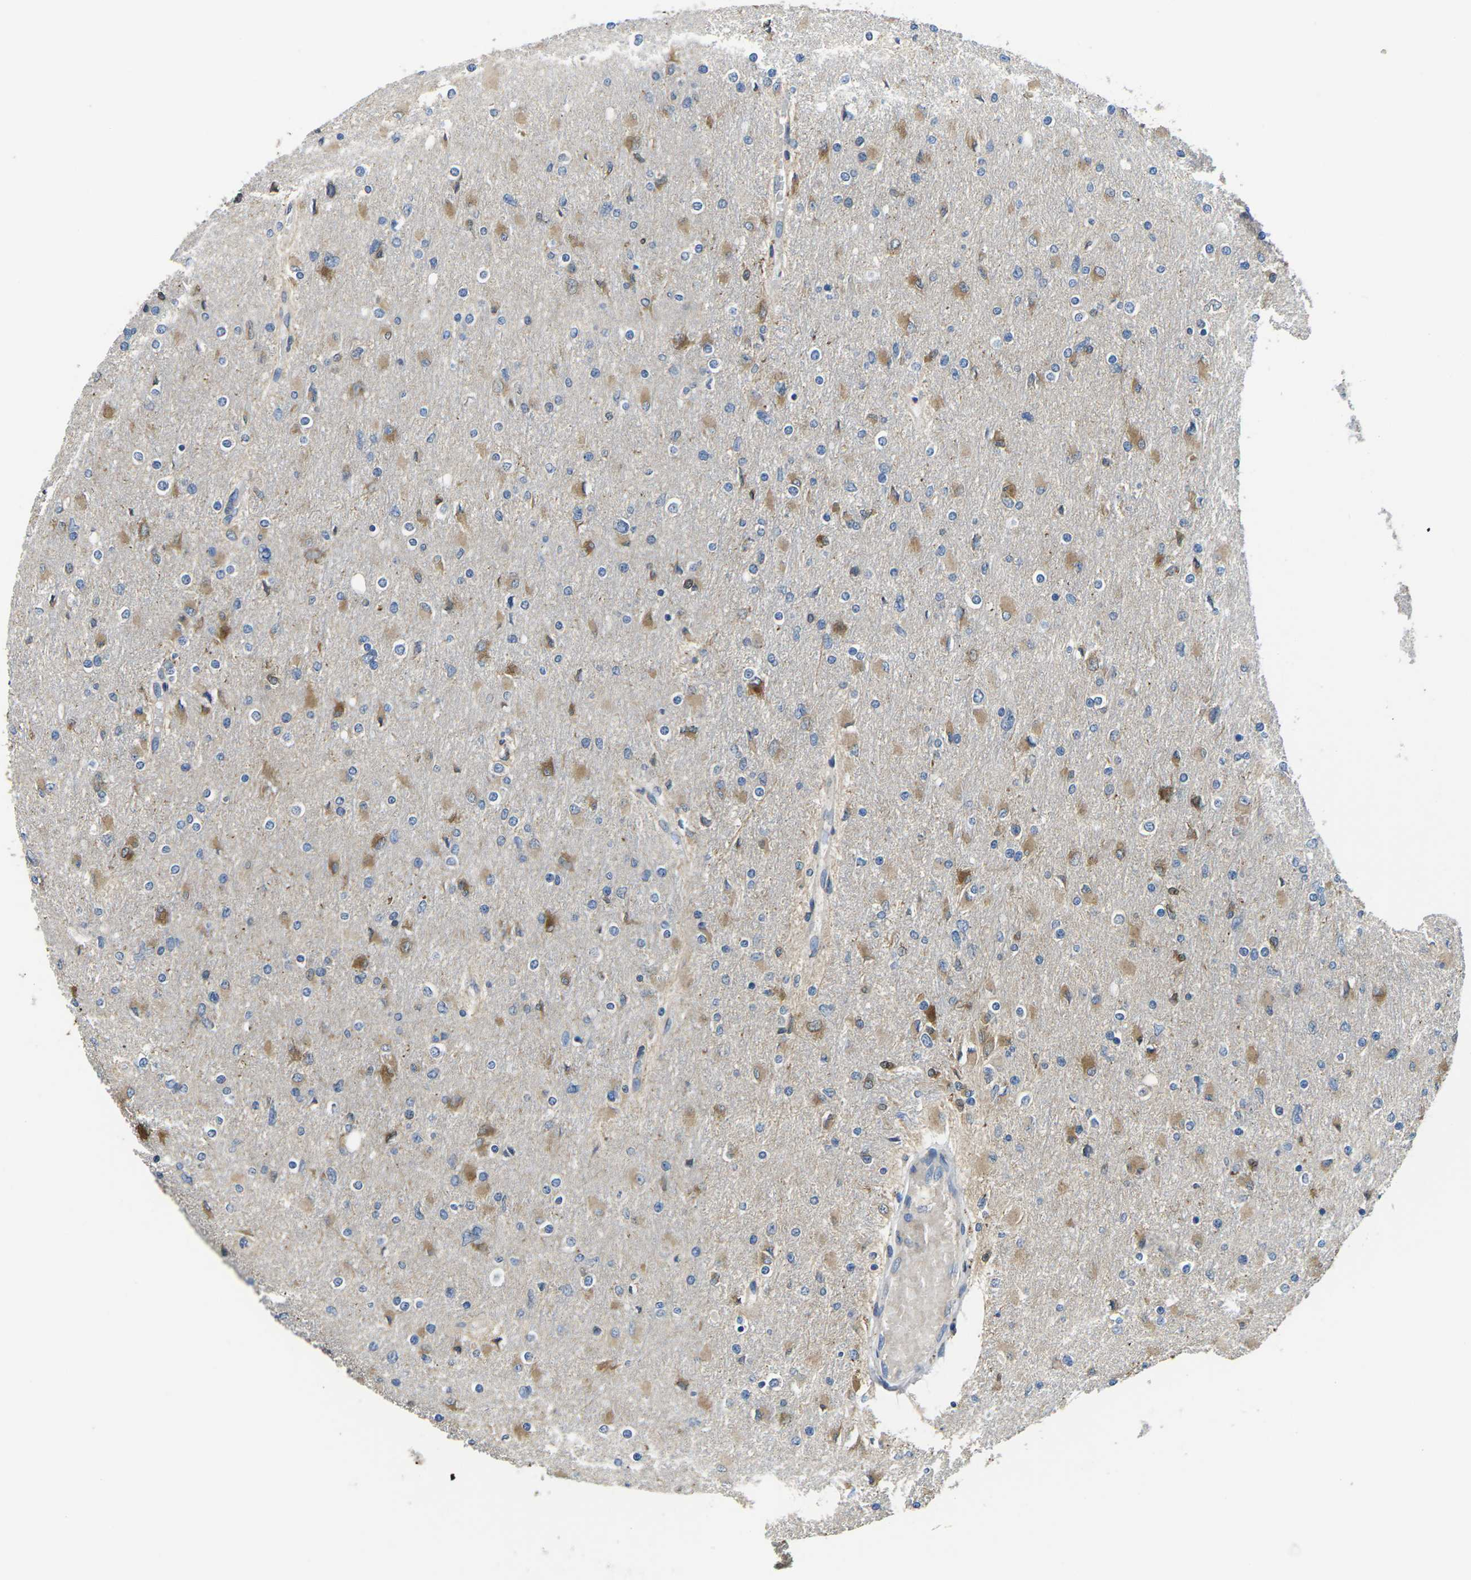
{"staining": {"intensity": "moderate", "quantity": "25%-75%", "location": "cytoplasmic/membranous"}, "tissue": "glioma", "cell_type": "Tumor cells", "image_type": "cancer", "snomed": [{"axis": "morphology", "description": "Glioma, malignant, High grade"}, {"axis": "topography", "description": "Cerebral cortex"}], "caption": "Immunohistochemistry (IHC) of glioma reveals medium levels of moderate cytoplasmic/membranous positivity in about 25%-75% of tumor cells.", "gene": "PDZD8", "patient": {"sex": "female", "age": 36}}